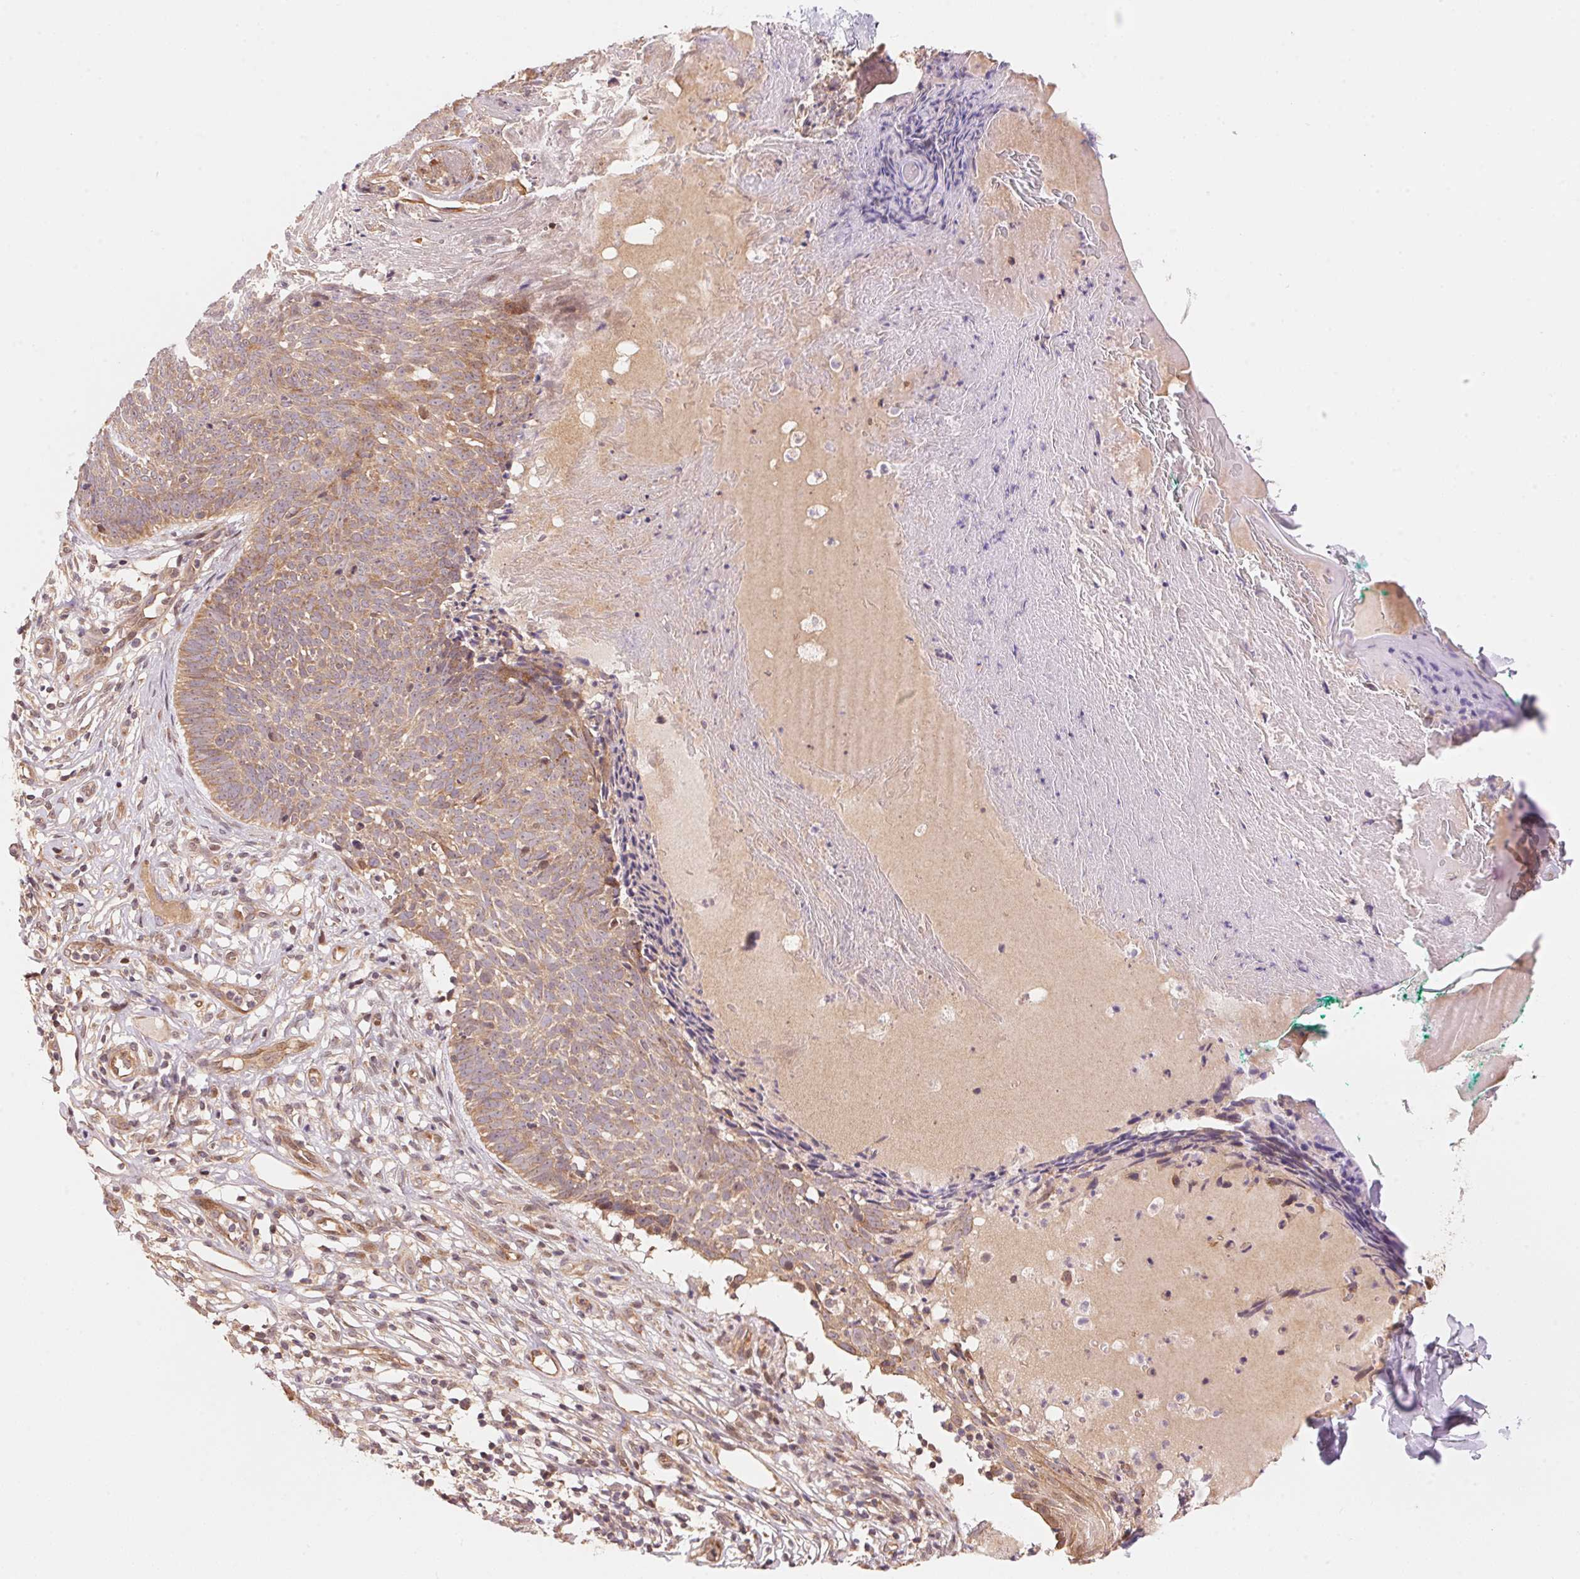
{"staining": {"intensity": "moderate", "quantity": ">75%", "location": "cytoplasmic/membranous"}, "tissue": "skin cancer", "cell_type": "Tumor cells", "image_type": "cancer", "snomed": [{"axis": "morphology", "description": "Basal cell carcinoma"}, {"axis": "topography", "description": "Skin"}], "caption": "The immunohistochemical stain highlights moderate cytoplasmic/membranous expression in tumor cells of basal cell carcinoma (skin) tissue.", "gene": "TNIP2", "patient": {"sex": "male", "age": 85}}